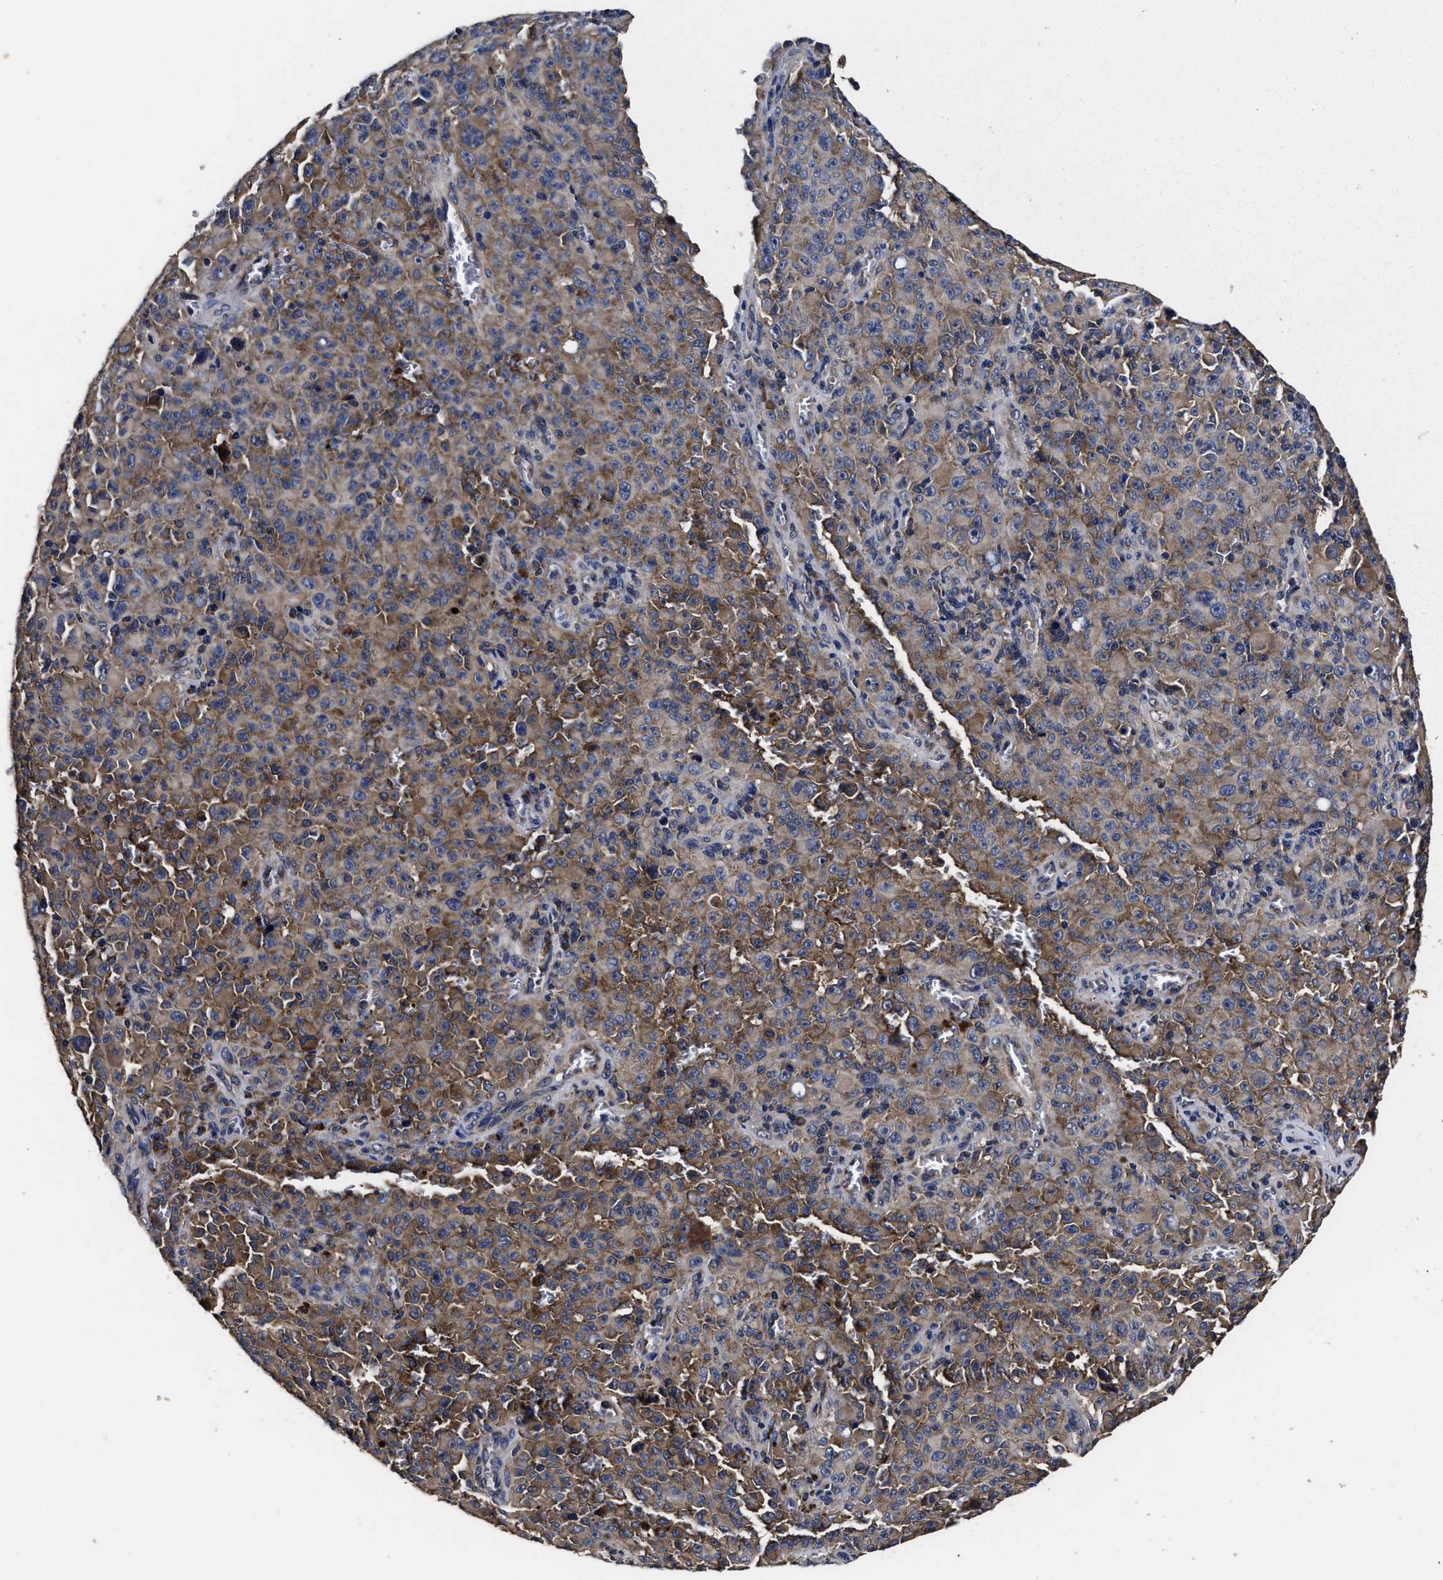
{"staining": {"intensity": "moderate", "quantity": "25%-75%", "location": "cytoplasmic/membranous"}, "tissue": "melanoma", "cell_type": "Tumor cells", "image_type": "cancer", "snomed": [{"axis": "morphology", "description": "Malignant melanoma, NOS"}, {"axis": "topography", "description": "Skin"}], "caption": "Human melanoma stained with a brown dye displays moderate cytoplasmic/membranous positive staining in about 25%-75% of tumor cells.", "gene": "AVEN", "patient": {"sex": "female", "age": 82}}